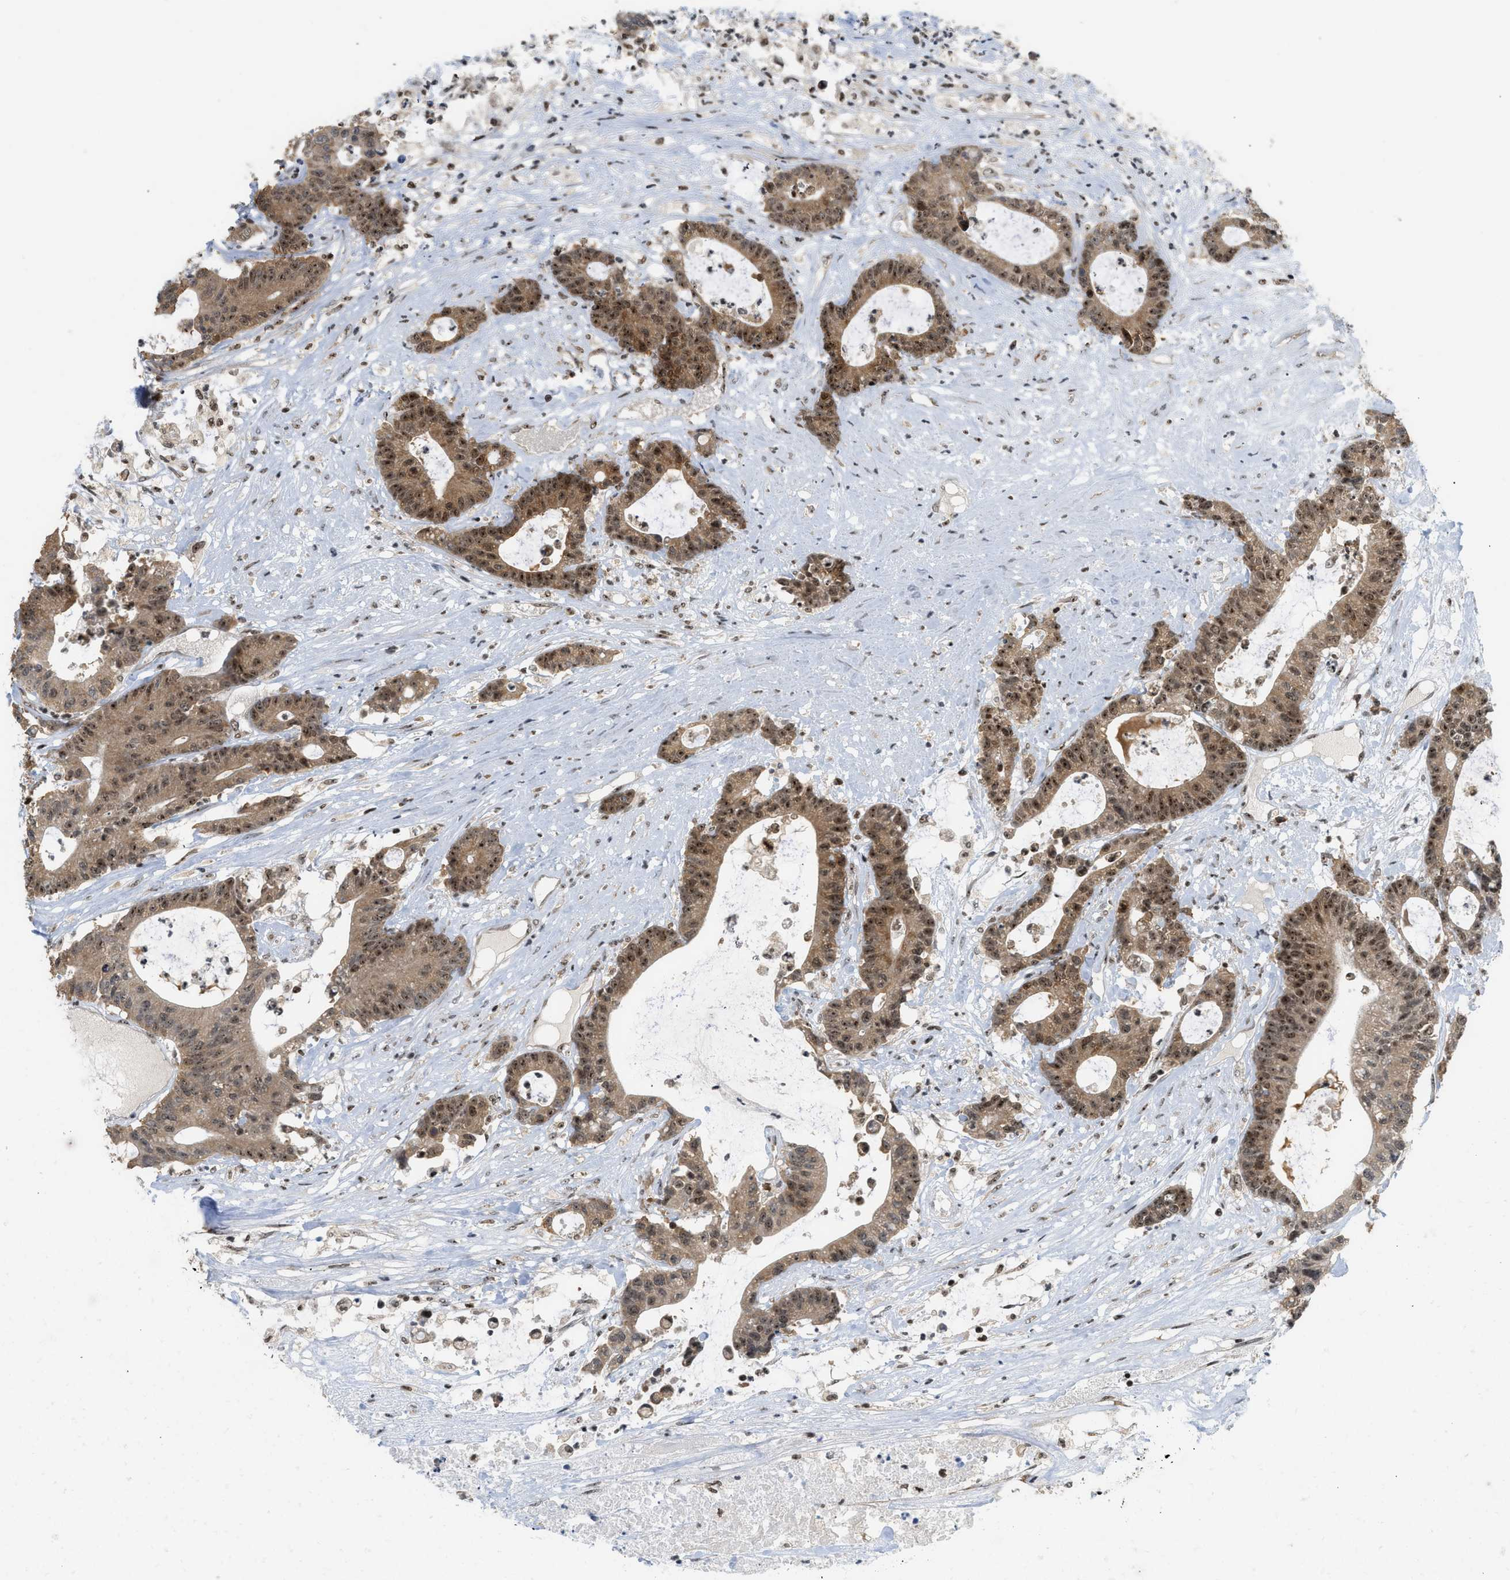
{"staining": {"intensity": "moderate", "quantity": ">75%", "location": "cytoplasmic/membranous,nuclear"}, "tissue": "colorectal cancer", "cell_type": "Tumor cells", "image_type": "cancer", "snomed": [{"axis": "morphology", "description": "Adenocarcinoma, NOS"}, {"axis": "topography", "description": "Colon"}], "caption": "Protein staining of colorectal adenocarcinoma tissue shows moderate cytoplasmic/membranous and nuclear staining in about >75% of tumor cells. (DAB (3,3'-diaminobenzidine) IHC, brown staining for protein, blue staining for nuclei).", "gene": "ZNF22", "patient": {"sex": "female", "age": 84}}